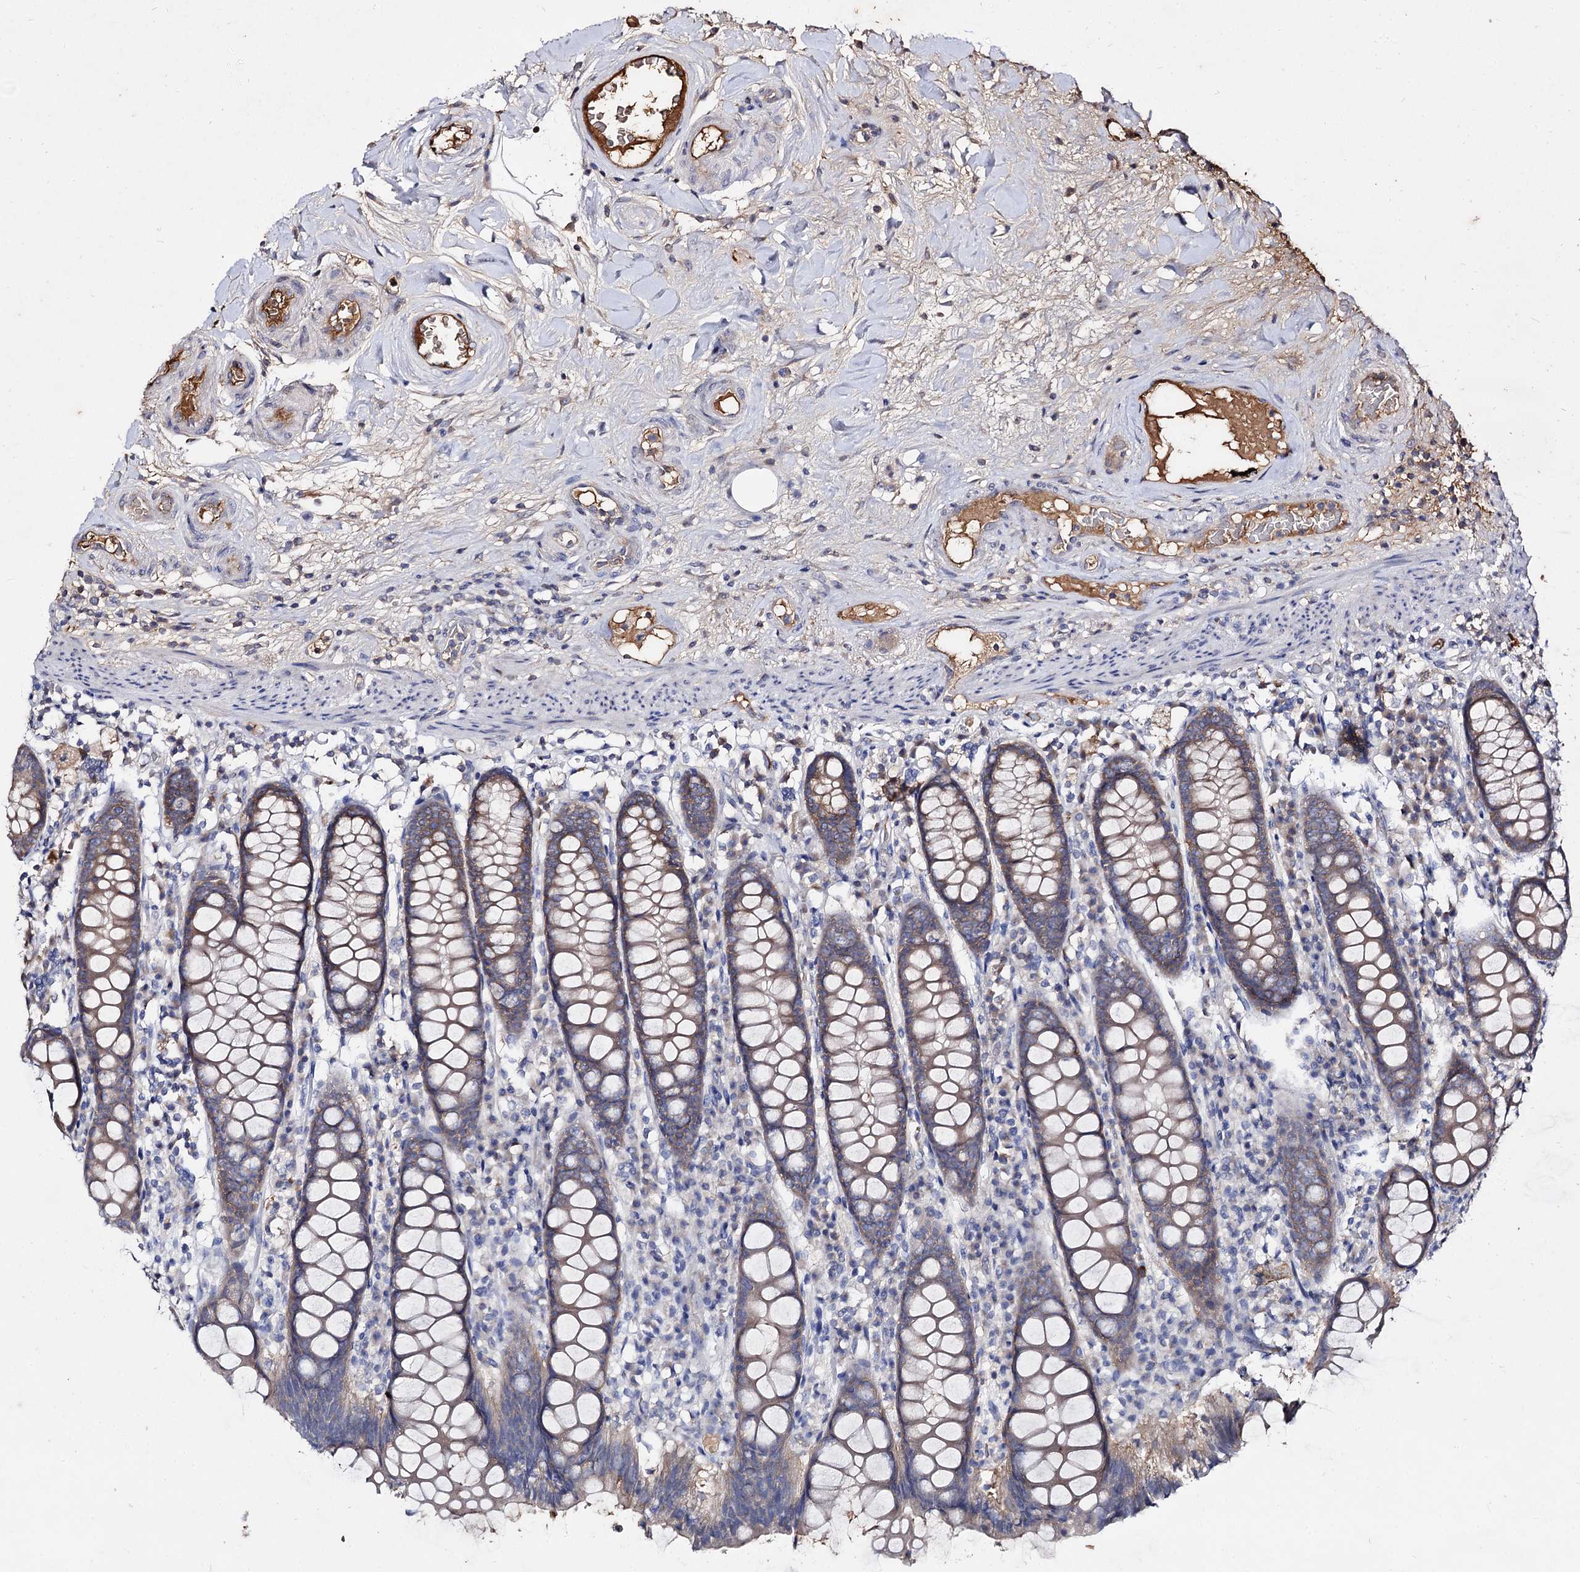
{"staining": {"intensity": "moderate", "quantity": ">75%", "location": "cytoplasmic/membranous"}, "tissue": "colon", "cell_type": "Endothelial cells", "image_type": "normal", "snomed": [{"axis": "morphology", "description": "Normal tissue, NOS"}, {"axis": "topography", "description": "Colon"}], "caption": "Endothelial cells exhibit moderate cytoplasmic/membranous staining in about >75% of cells in benign colon. (DAB IHC, brown staining for protein, blue staining for nuclei).", "gene": "ARFIP2", "patient": {"sex": "female", "age": 79}}